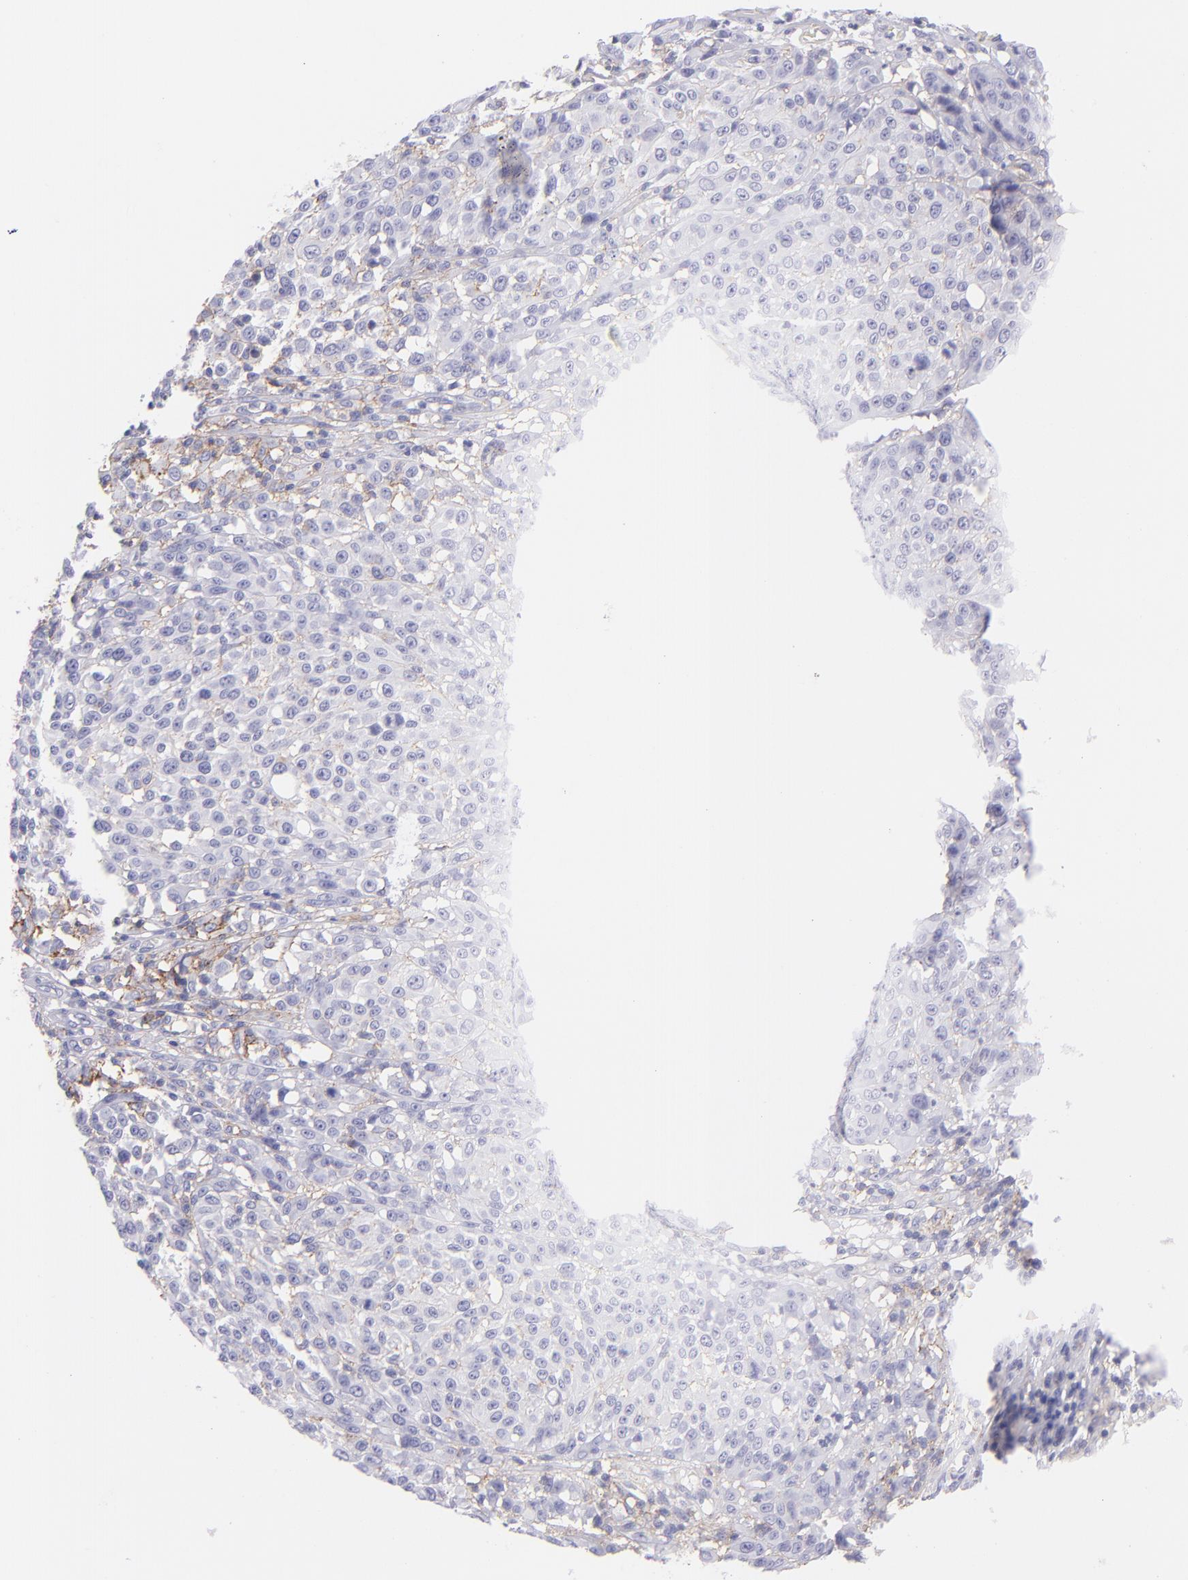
{"staining": {"intensity": "weak", "quantity": "<25%", "location": "cytoplasmic/membranous"}, "tissue": "melanoma", "cell_type": "Tumor cells", "image_type": "cancer", "snomed": [{"axis": "morphology", "description": "Malignant melanoma, NOS"}, {"axis": "topography", "description": "Skin"}], "caption": "Tumor cells are negative for protein expression in human melanoma. (DAB immunohistochemistry visualized using brightfield microscopy, high magnification).", "gene": "CD81", "patient": {"sex": "female", "age": 49}}